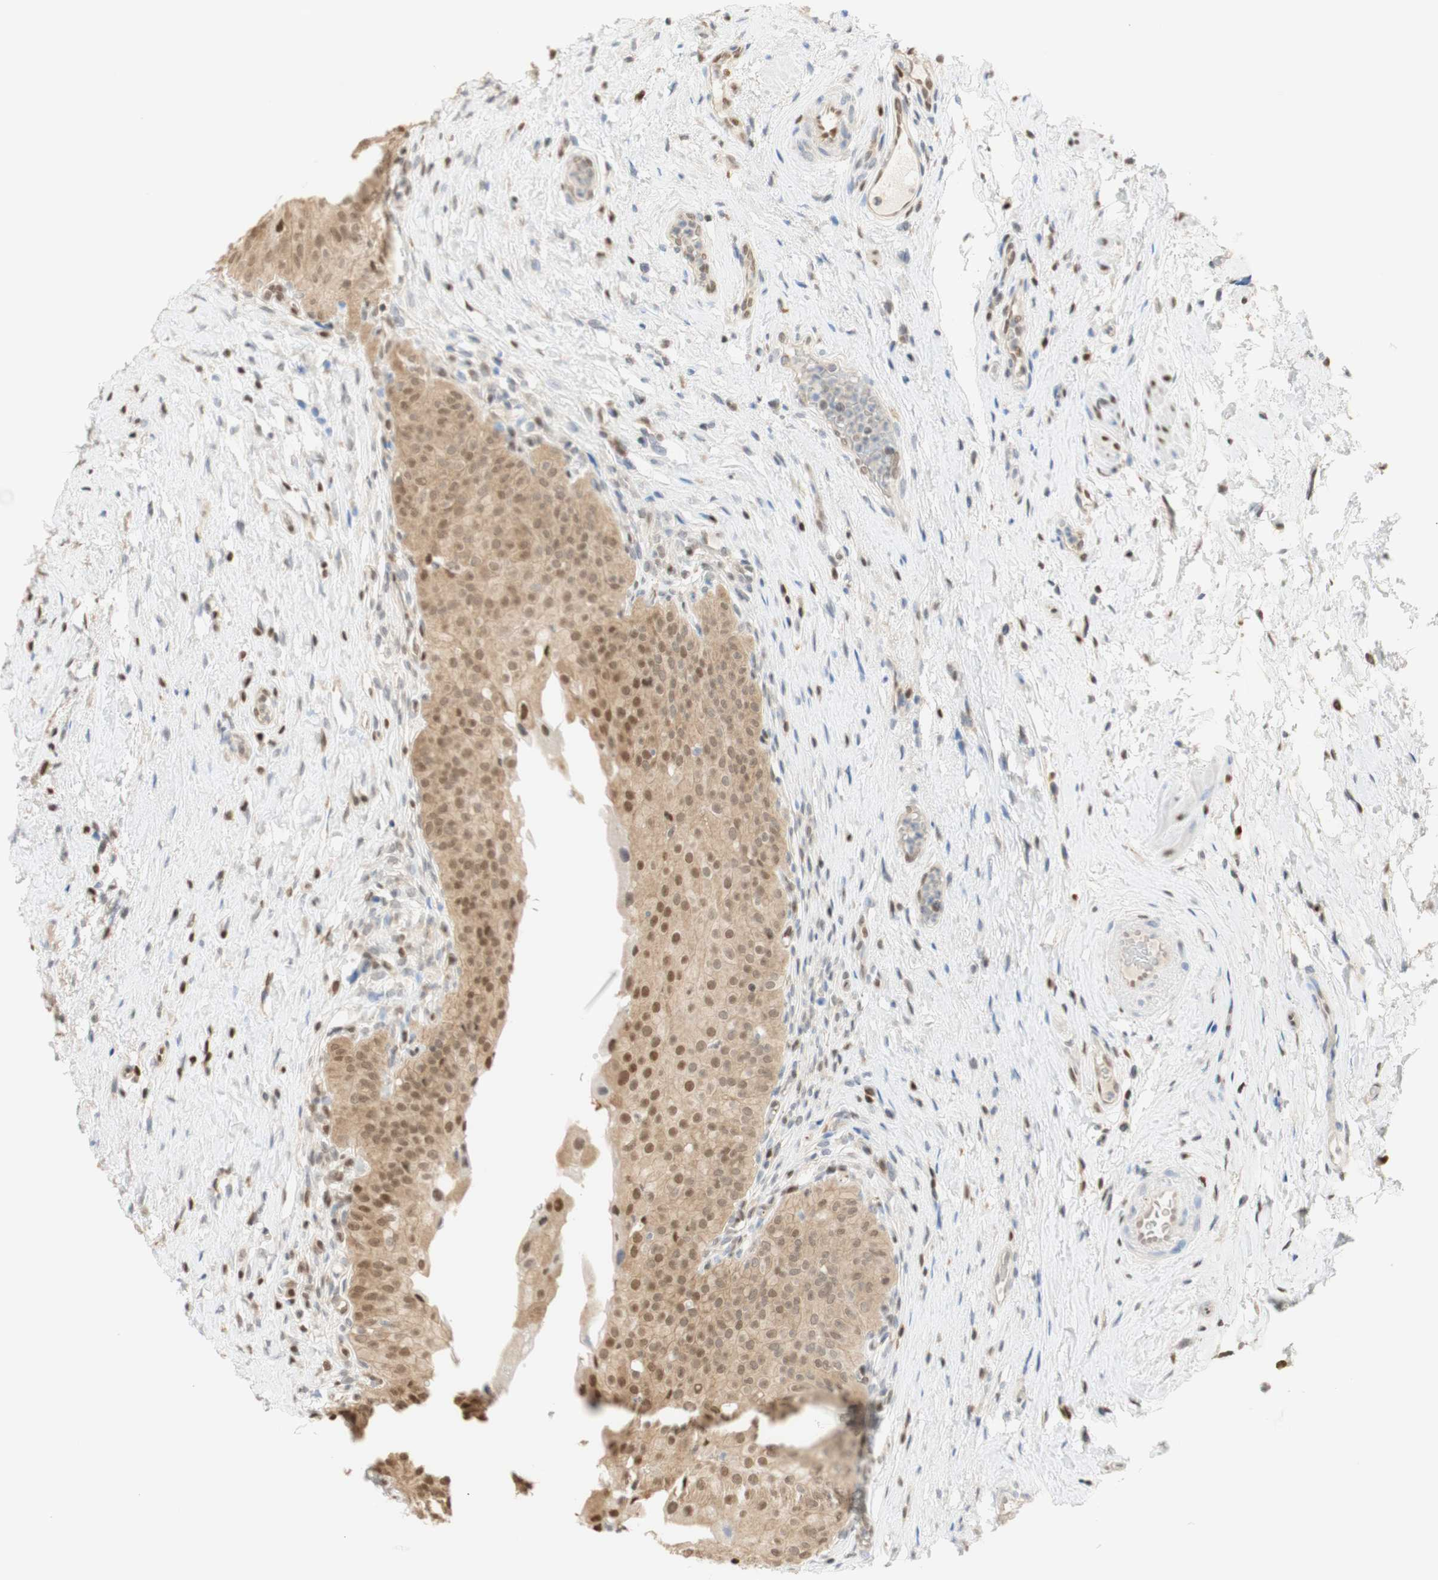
{"staining": {"intensity": "moderate", "quantity": ">75%", "location": "cytoplasmic/membranous,nuclear"}, "tissue": "urinary bladder", "cell_type": "Urothelial cells", "image_type": "normal", "snomed": [{"axis": "morphology", "description": "Normal tissue, NOS"}, {"axis": "morphology", "description": "Urothelial carcinoma, High grade"}, {"axis": "topography", "description": "Urinary bladder"}], "caption": "Approximately >75% of urothelial cells in benign urinary bladder display moderate cytoplasmic/membranous,nuclear protein positivity as visualized by brown immunohistochemical staining.", "gene": "NAP1L4", "patient": {"sex": "male", "age": 46}}